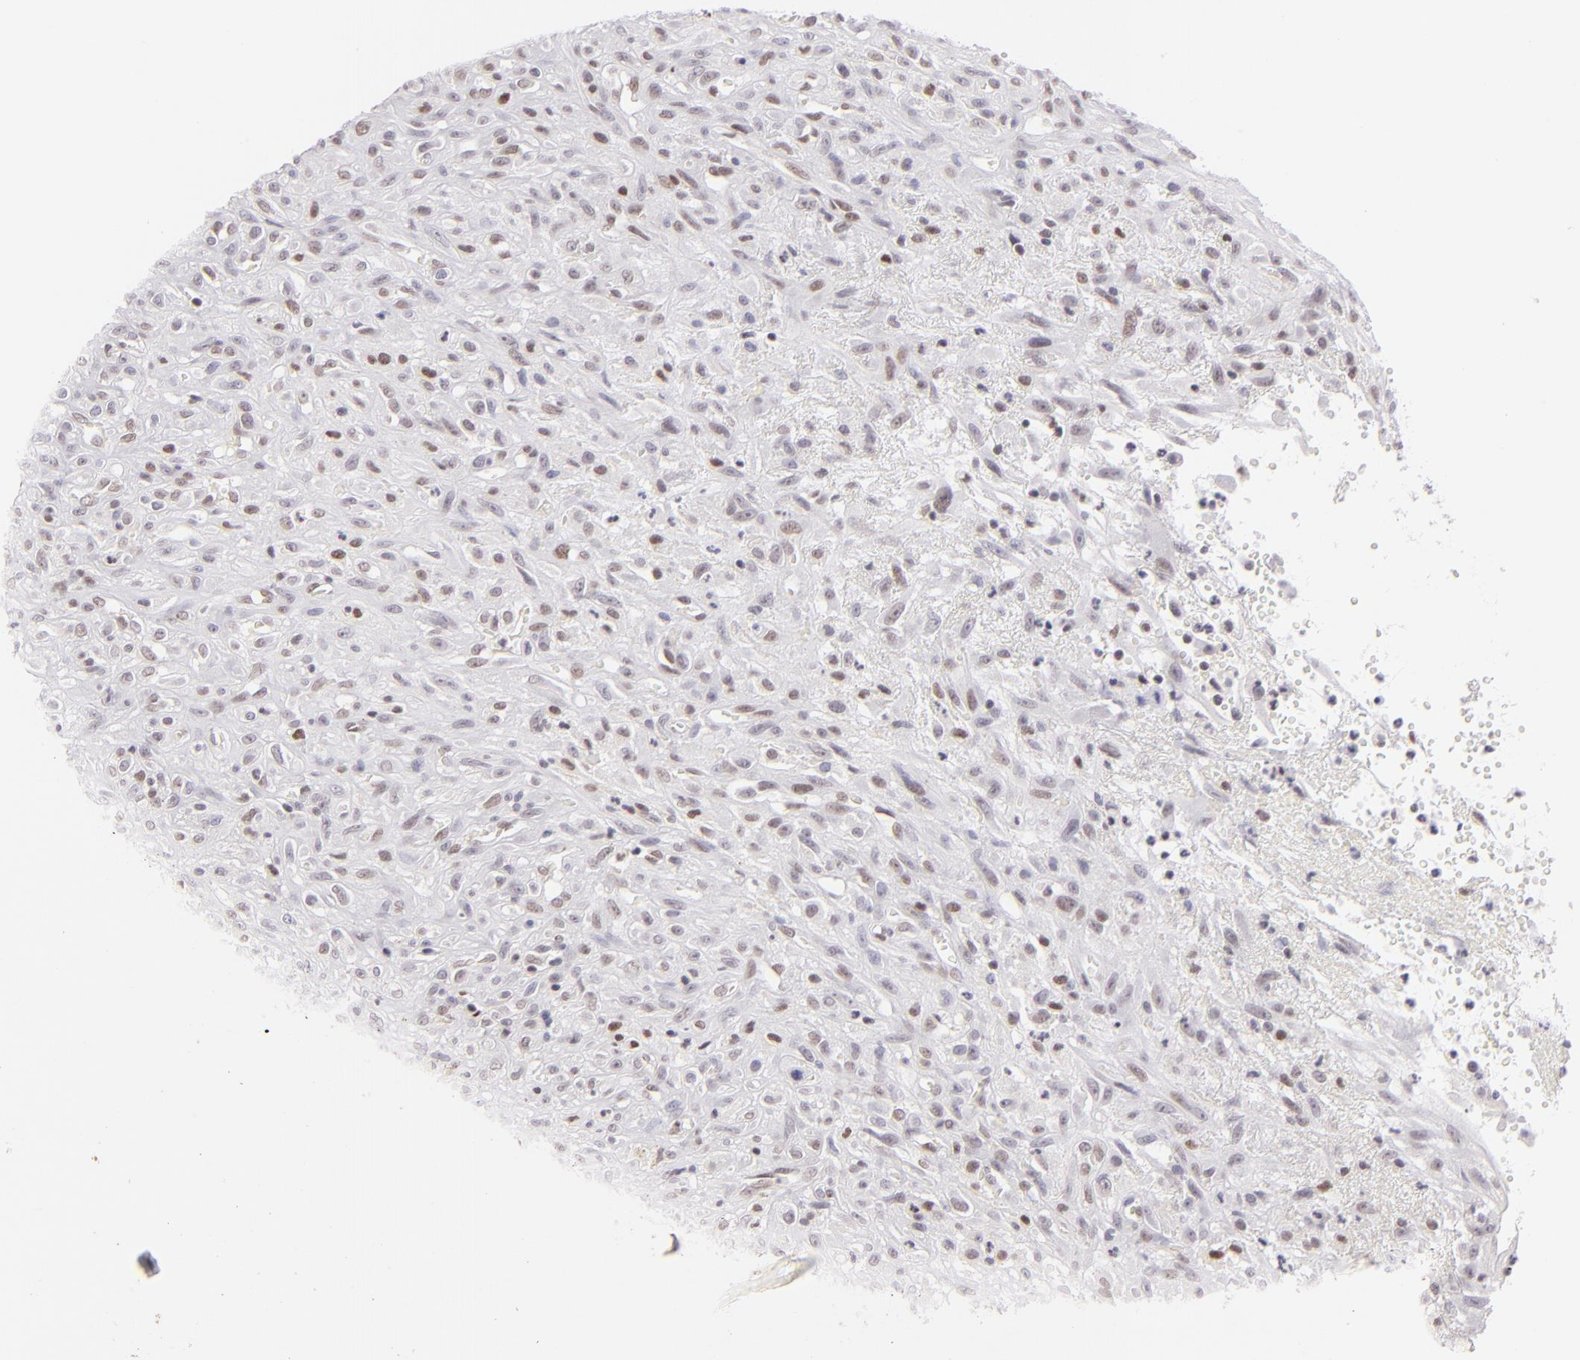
{"staining": {"intensity": "weak", "quantity": "<25%", "location": "nuclear"}, "tissue": "glioma", "cell_type": "Tumor cells", "image_type": "cancer", "snomed": [{"axis": "morphology", "description": "Glioma, malignant, High grade"}, {"axis": "topography", "description": "Brain"}], "caption": "There is no significant expression in tumor cells of malignant glioma (high-grade).", "gene": "POU2F1", "patient": {"sex": "male", "age": 66}}